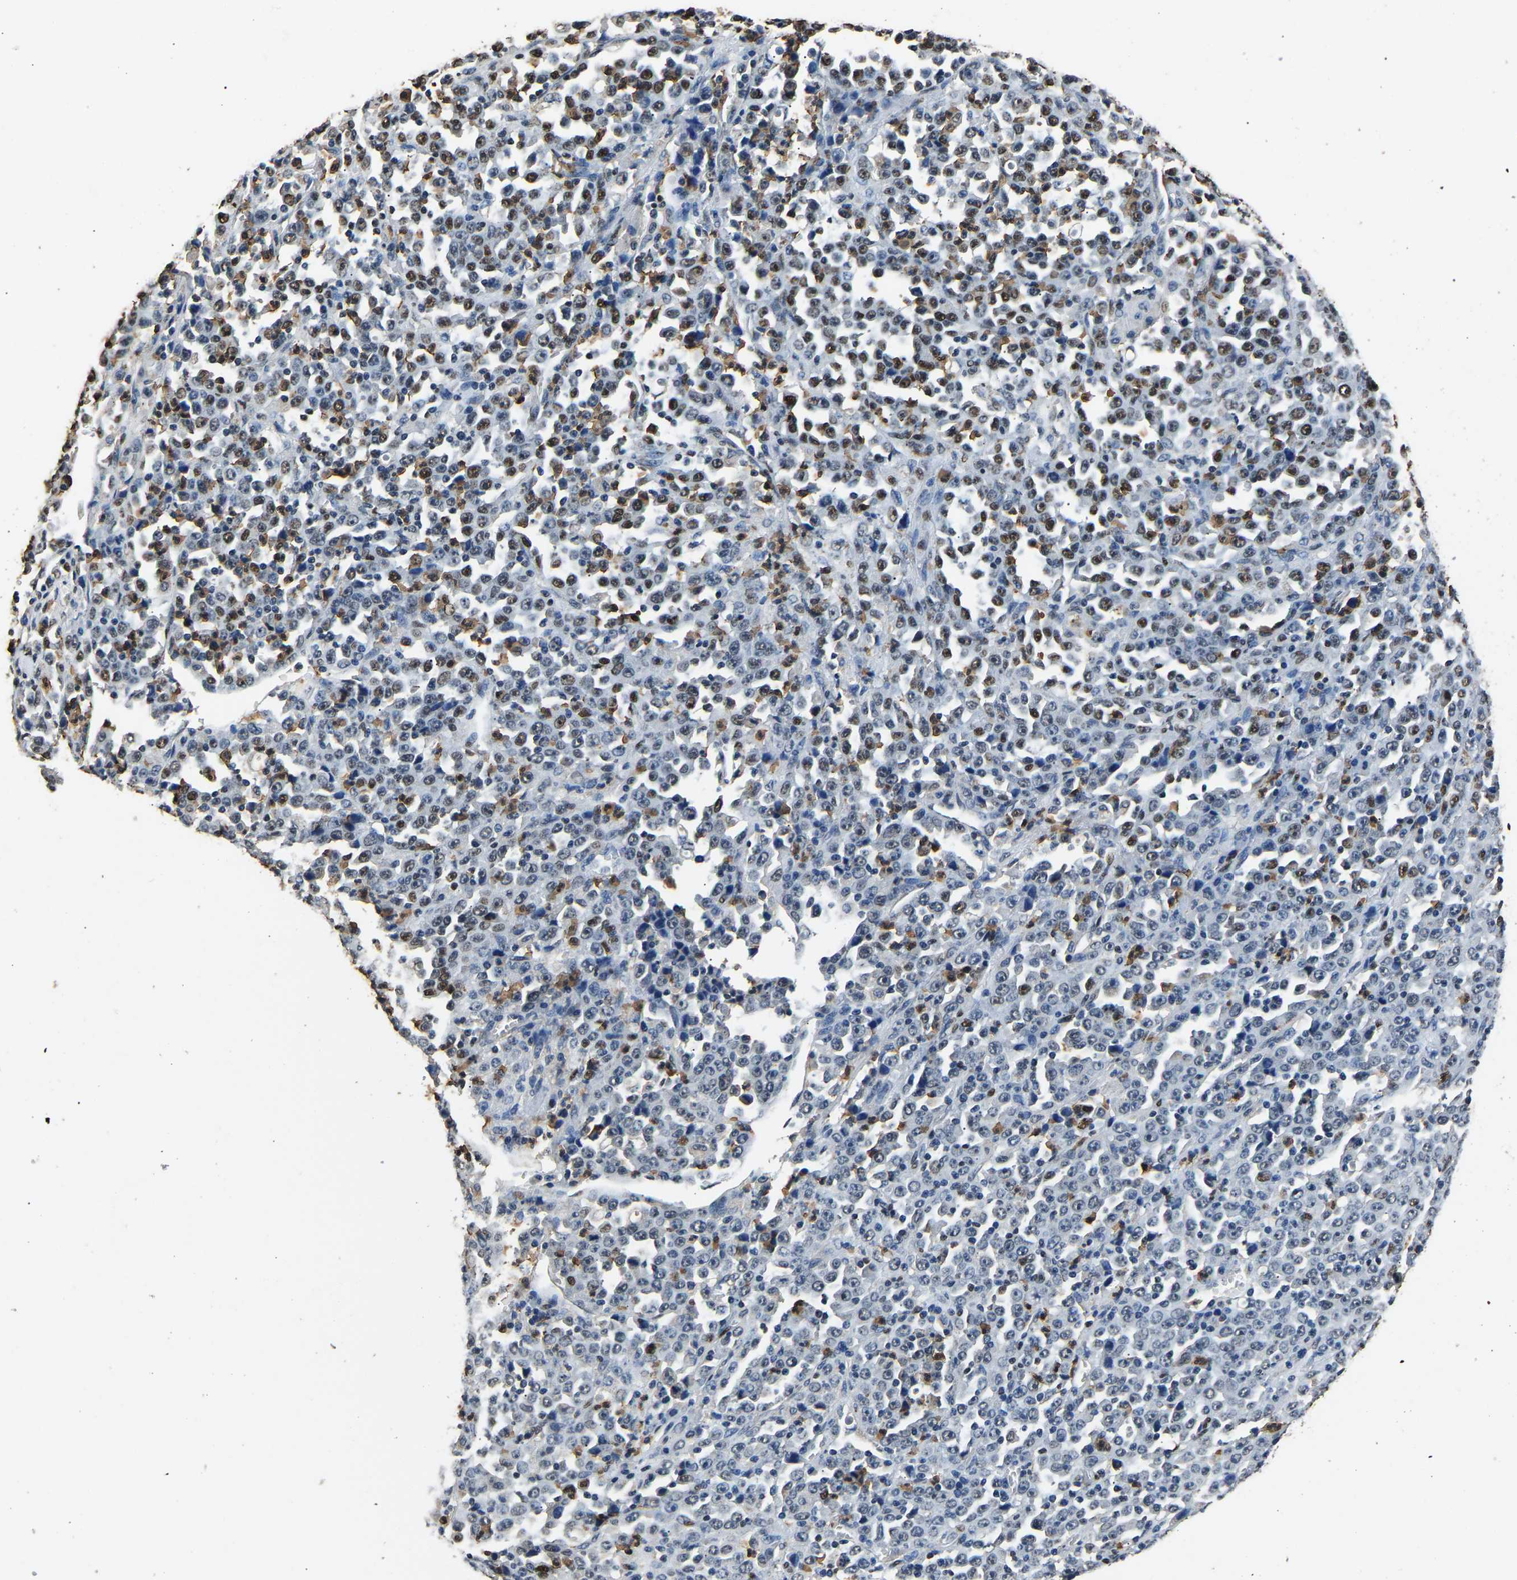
{"staining": {"intensity": "moderate", "quantity": "25%-75%", "location": "nuclear"}, "tissue": "stomach cancer", "cell_type": "Tumor cells", "image_type": "cancer", "snomed": [{"axis": "morphology", "description": "Normal tissue, NOS"}, {"axis": "morphology", "description": "Adenocarcinoma, NOS"}, {"axis": "topography", "description": "Stomach, upper"}, {"axis": "topography", "description": "Stomach"}], "caption": "Tumor cells show medium levels of moderate nuclear positivity in about 25%-75% of cells in human stomach cancer.", "gene": "SAFB", "patient": {"sex": "male", "age": 59}}